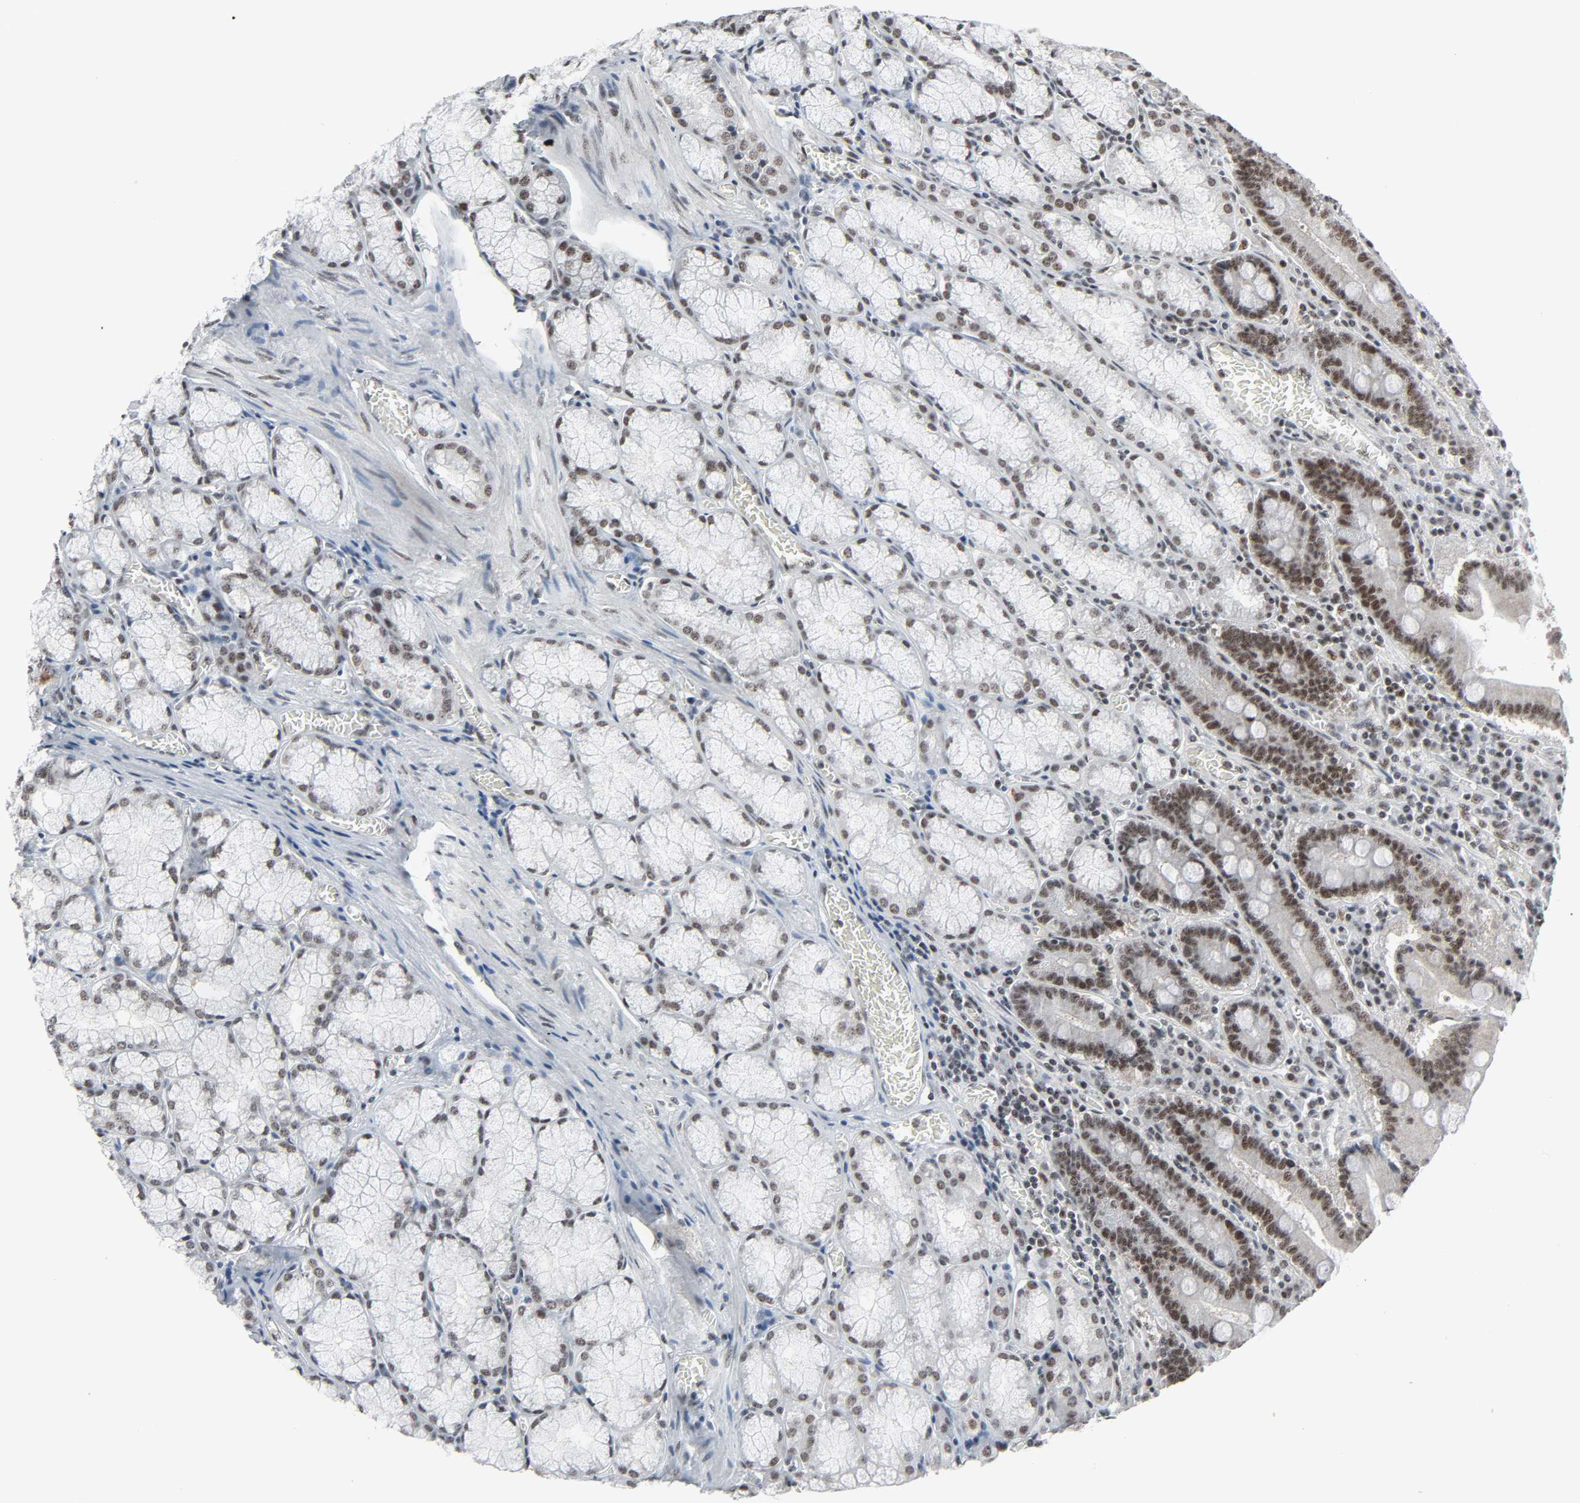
{"staining": {"intensity": "strong", "quantity": ">75%", "location": "nuclear"}, "tissue": "stomach", "cell_type": "Glandular cells", "image_type": "normal", "snomed": [{"axis": "morphology", "description": "Normal tissue, NOS"}, {"axis": "topography", "description": "Stomach, lower"}], "caption": "Benign stomach displays strong nuclear positivity in about >75% of glandular cells.", "gene": "CDK7", "patient": {"sex": "male", "age": 56}}